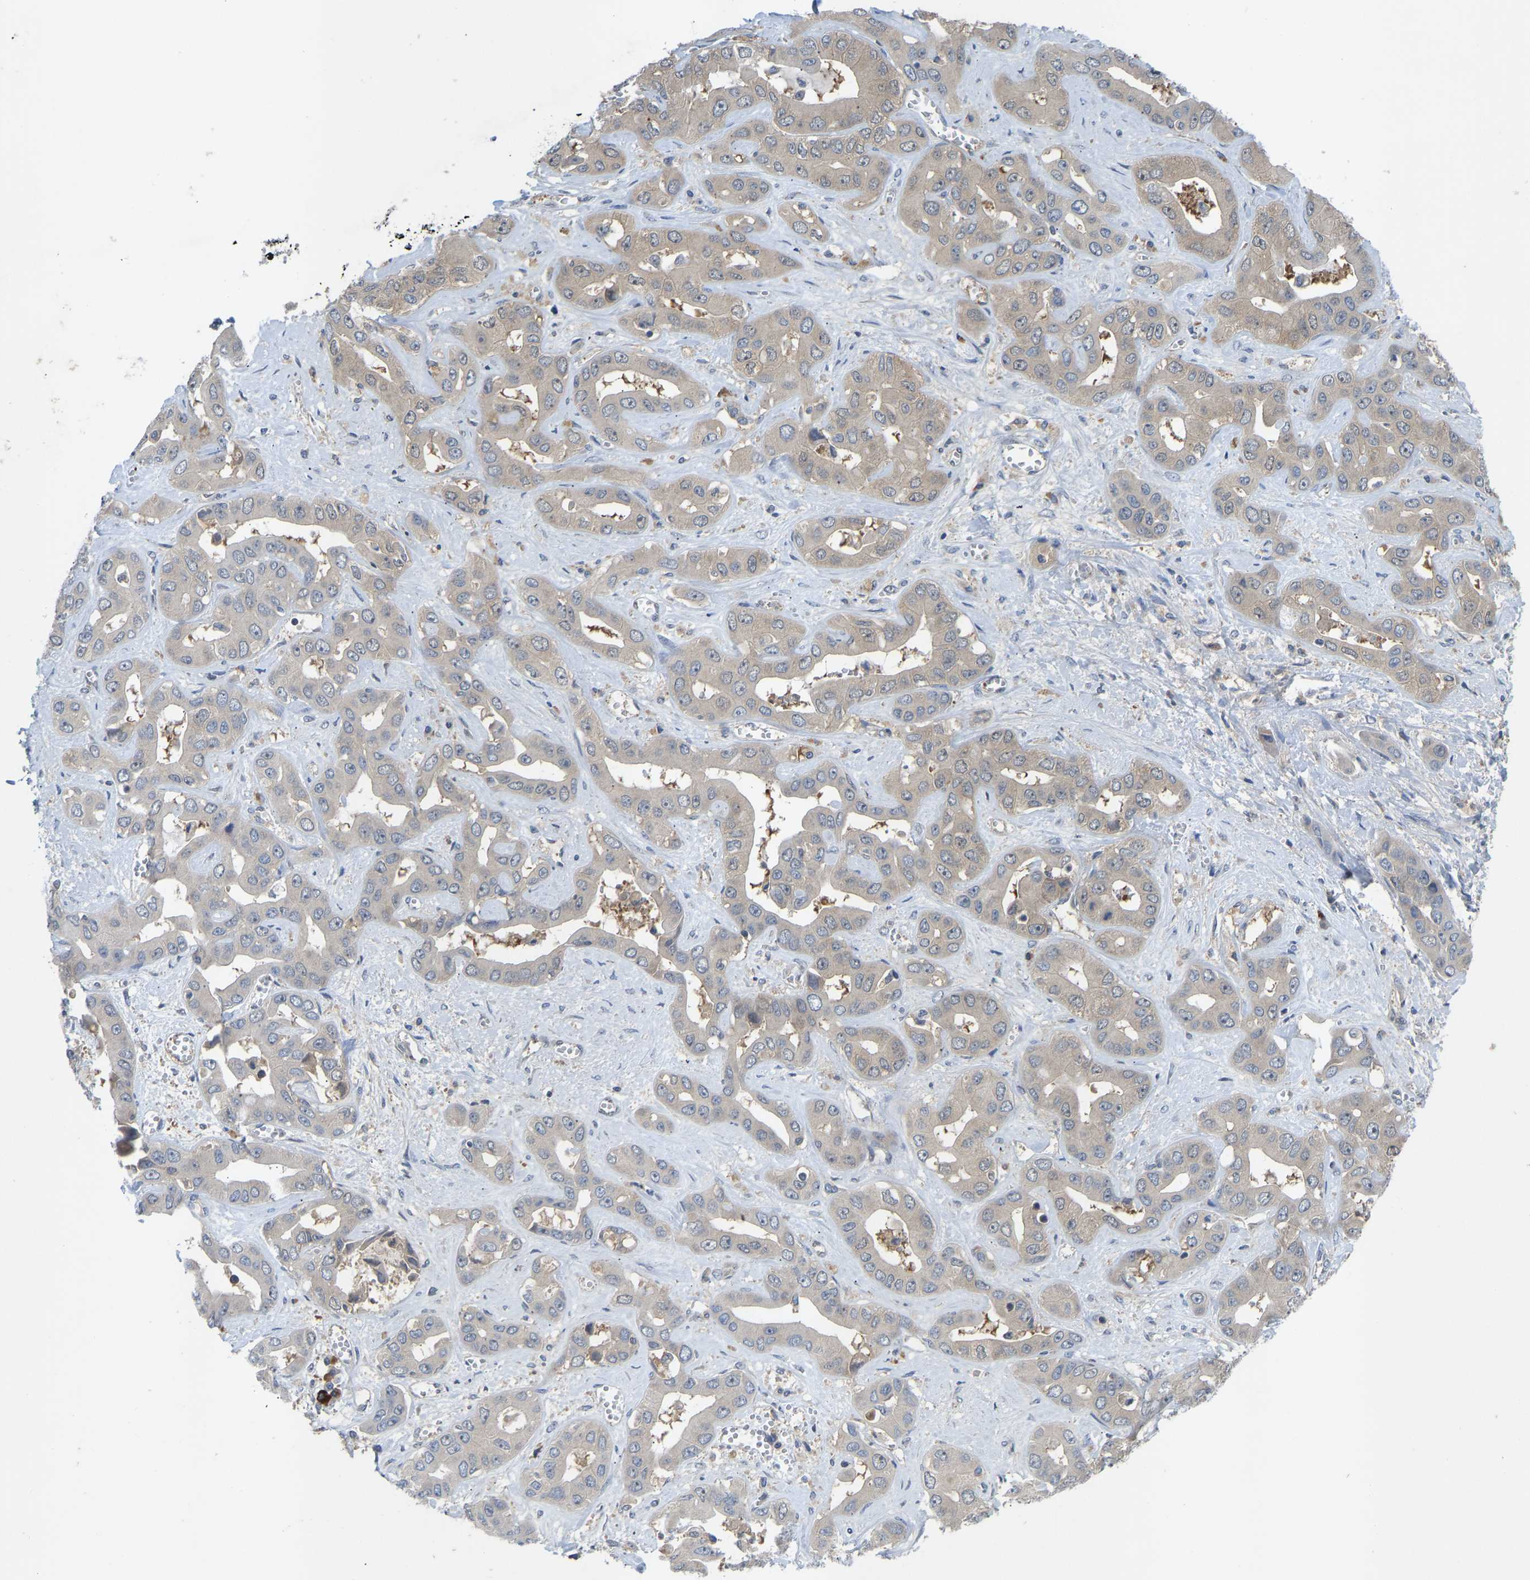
{"staining": {"intensity": "weak", "quantity": "<25%", "location": "nuclear"}, "tissue": "liver cancer", "cell_type": "Tumor cells", "image_type": "cancer", "snomed": [{"axis": "morphology", "description": "Cholangiocarcinoma"}, {"axis": "topography", "description": "Liver"}], "caption": "Liver cholangiocarcinoma stained for a protein using IHC reveals no staining tumor cells.", "gene": "ZNF251", "patient": {"sex": "female", "age": 52}}